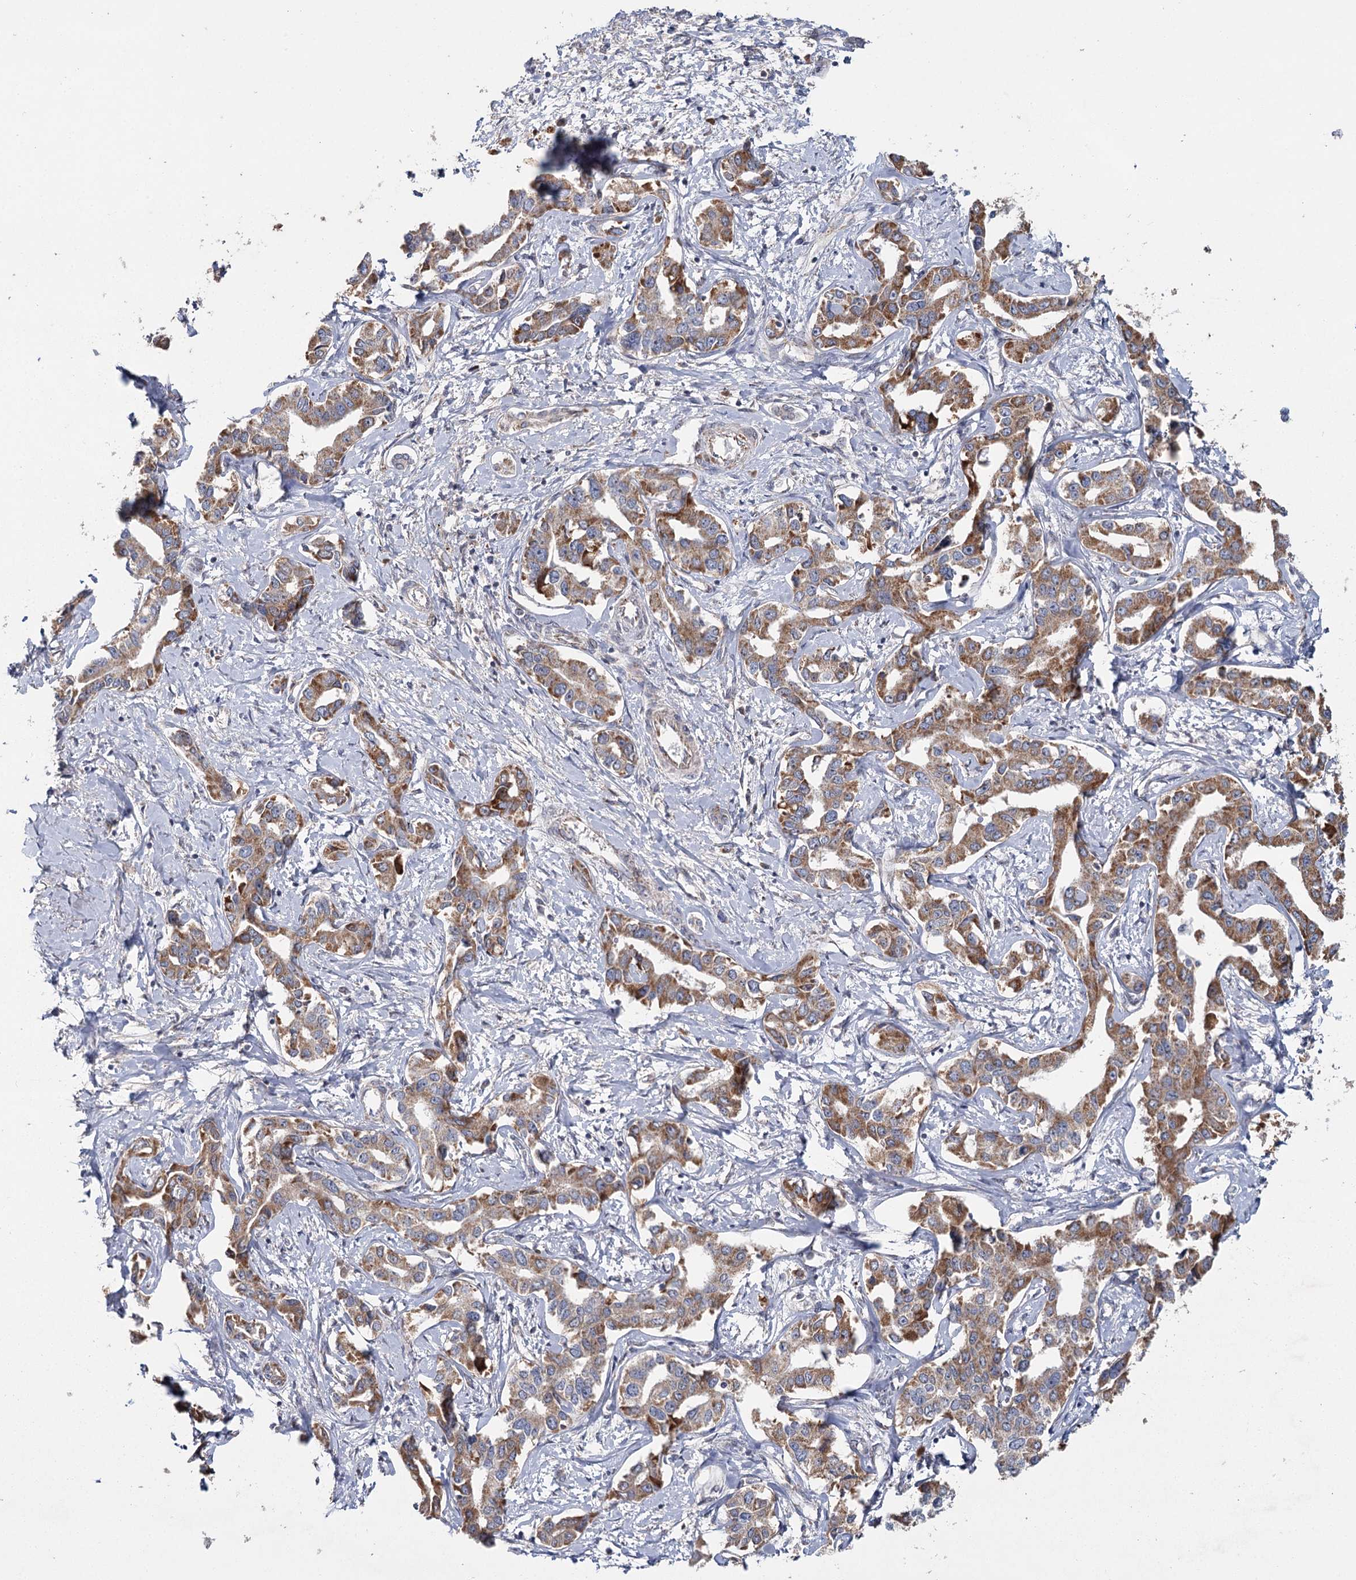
{"staining": {"intensity": "moderate", "quantity": ">75%", "location": "cytoplasmic/membranous"}, "tissue": "liver cancer", "cell_type": "Tumor cells", "image_type": "cancer", "snomed": [{"axis": "morphology", "description": "Cholangiocarcinoma"}, {"axis": "topography", "description": "Liver"}], "caption": "Immunohistochemical staining of liver cancer shows medium levels of moderate cytoplasmic/membranous staining in about >75% of tumor cells. (IHC, brightfield microscopy, high magnification).", "gene": "MRPL44", "patient": {"sex": "male", "age": 59}}